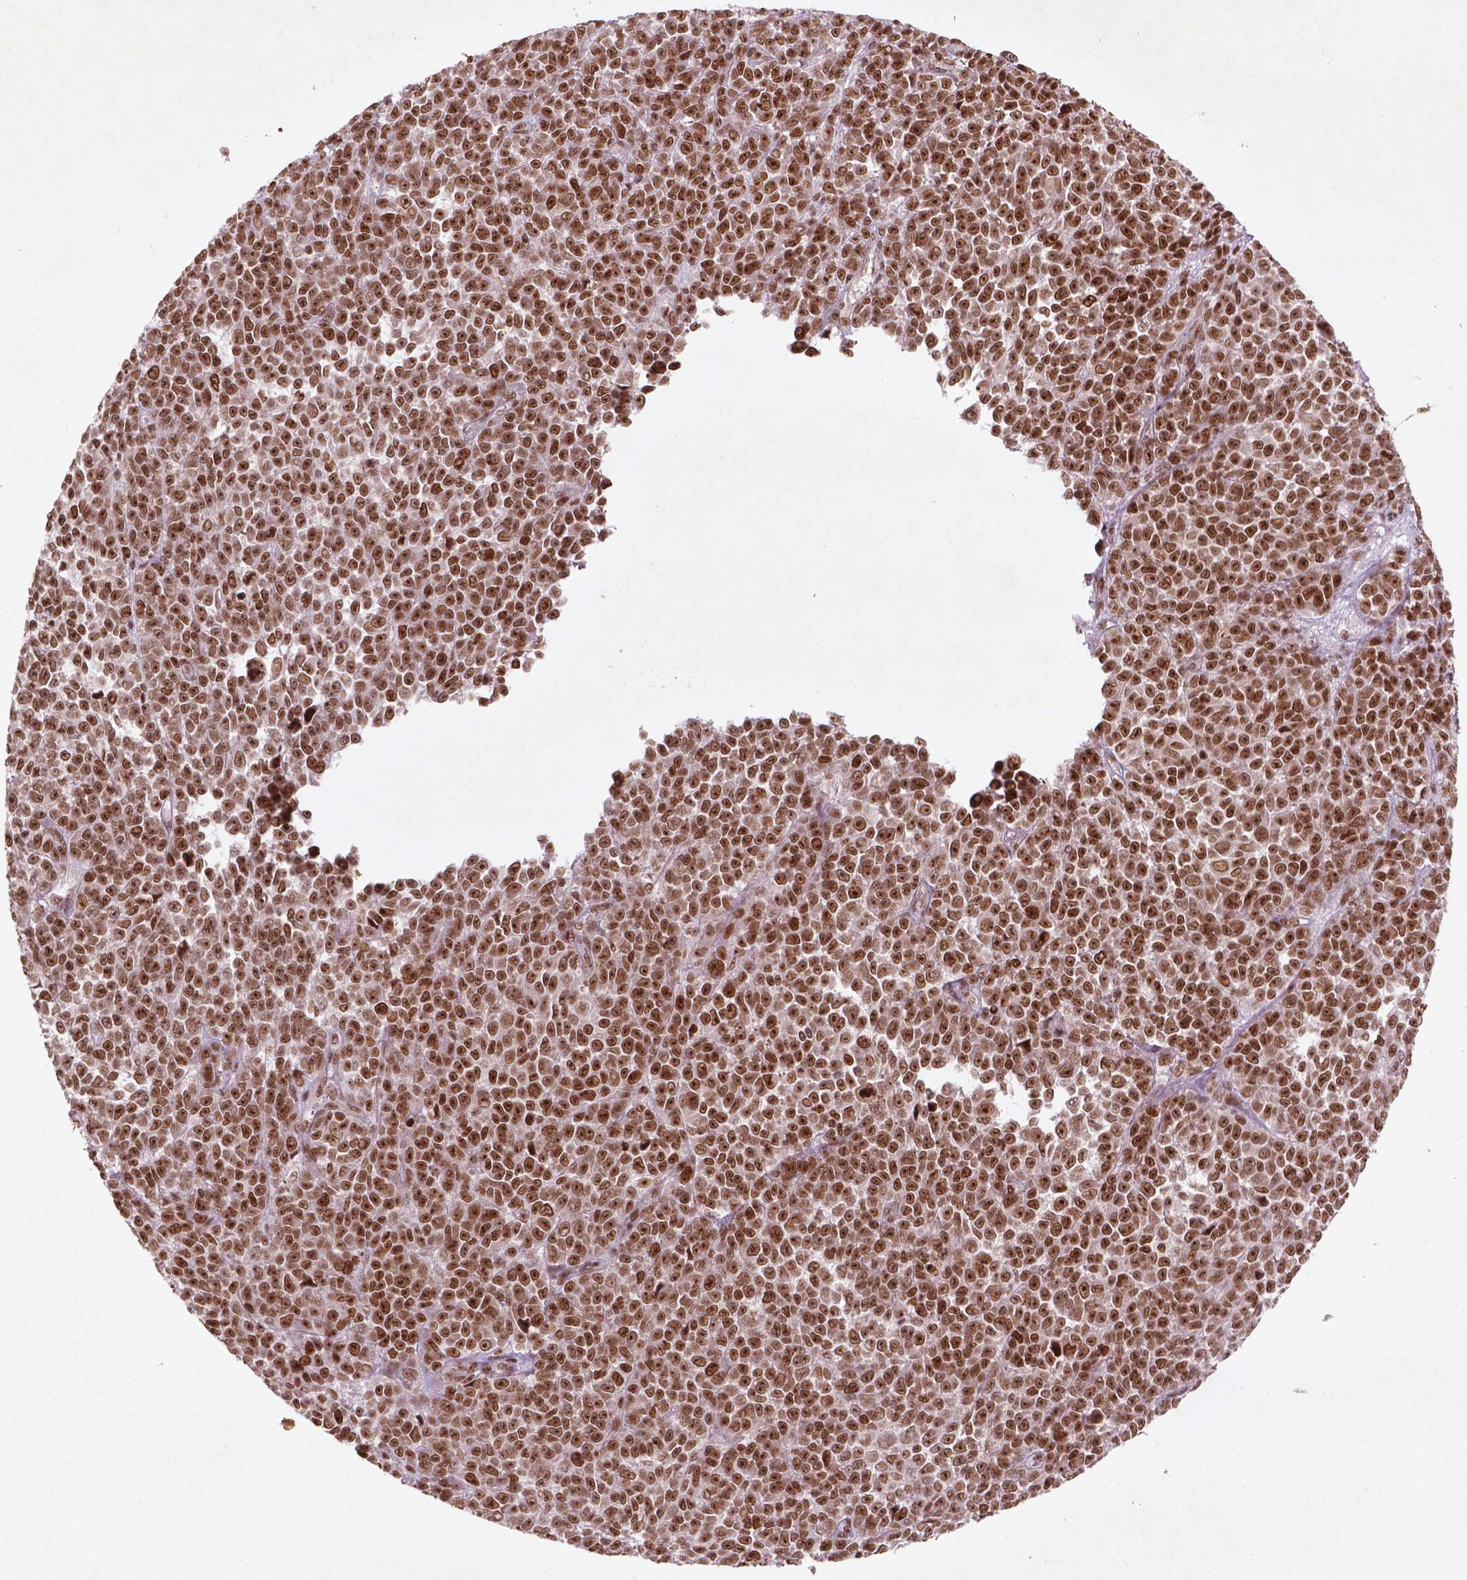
{"staining": {"intensity": "strong", "quantity": ">75%", "location": "nuclear"}, "tissue": "melanoma", "cell_type": "Tumor cells", "image_type": "cancer", "snomed": [{"axis": "morphology", "description": "Malignant melanoma, NOS"}, {"axis": "topography", "description": "Skin"}], "caption": "Immunohistochemistry (IHC) micrograph of neoplastic tissue: human melanoma stained using IHC demonstrates high levels of strong protein expression localized specifically in the nuclear of tumor cells, appearing as a nuclear brown color.", "gene": "HMG20B", "patient": {"sex": "female", "age": 95}}